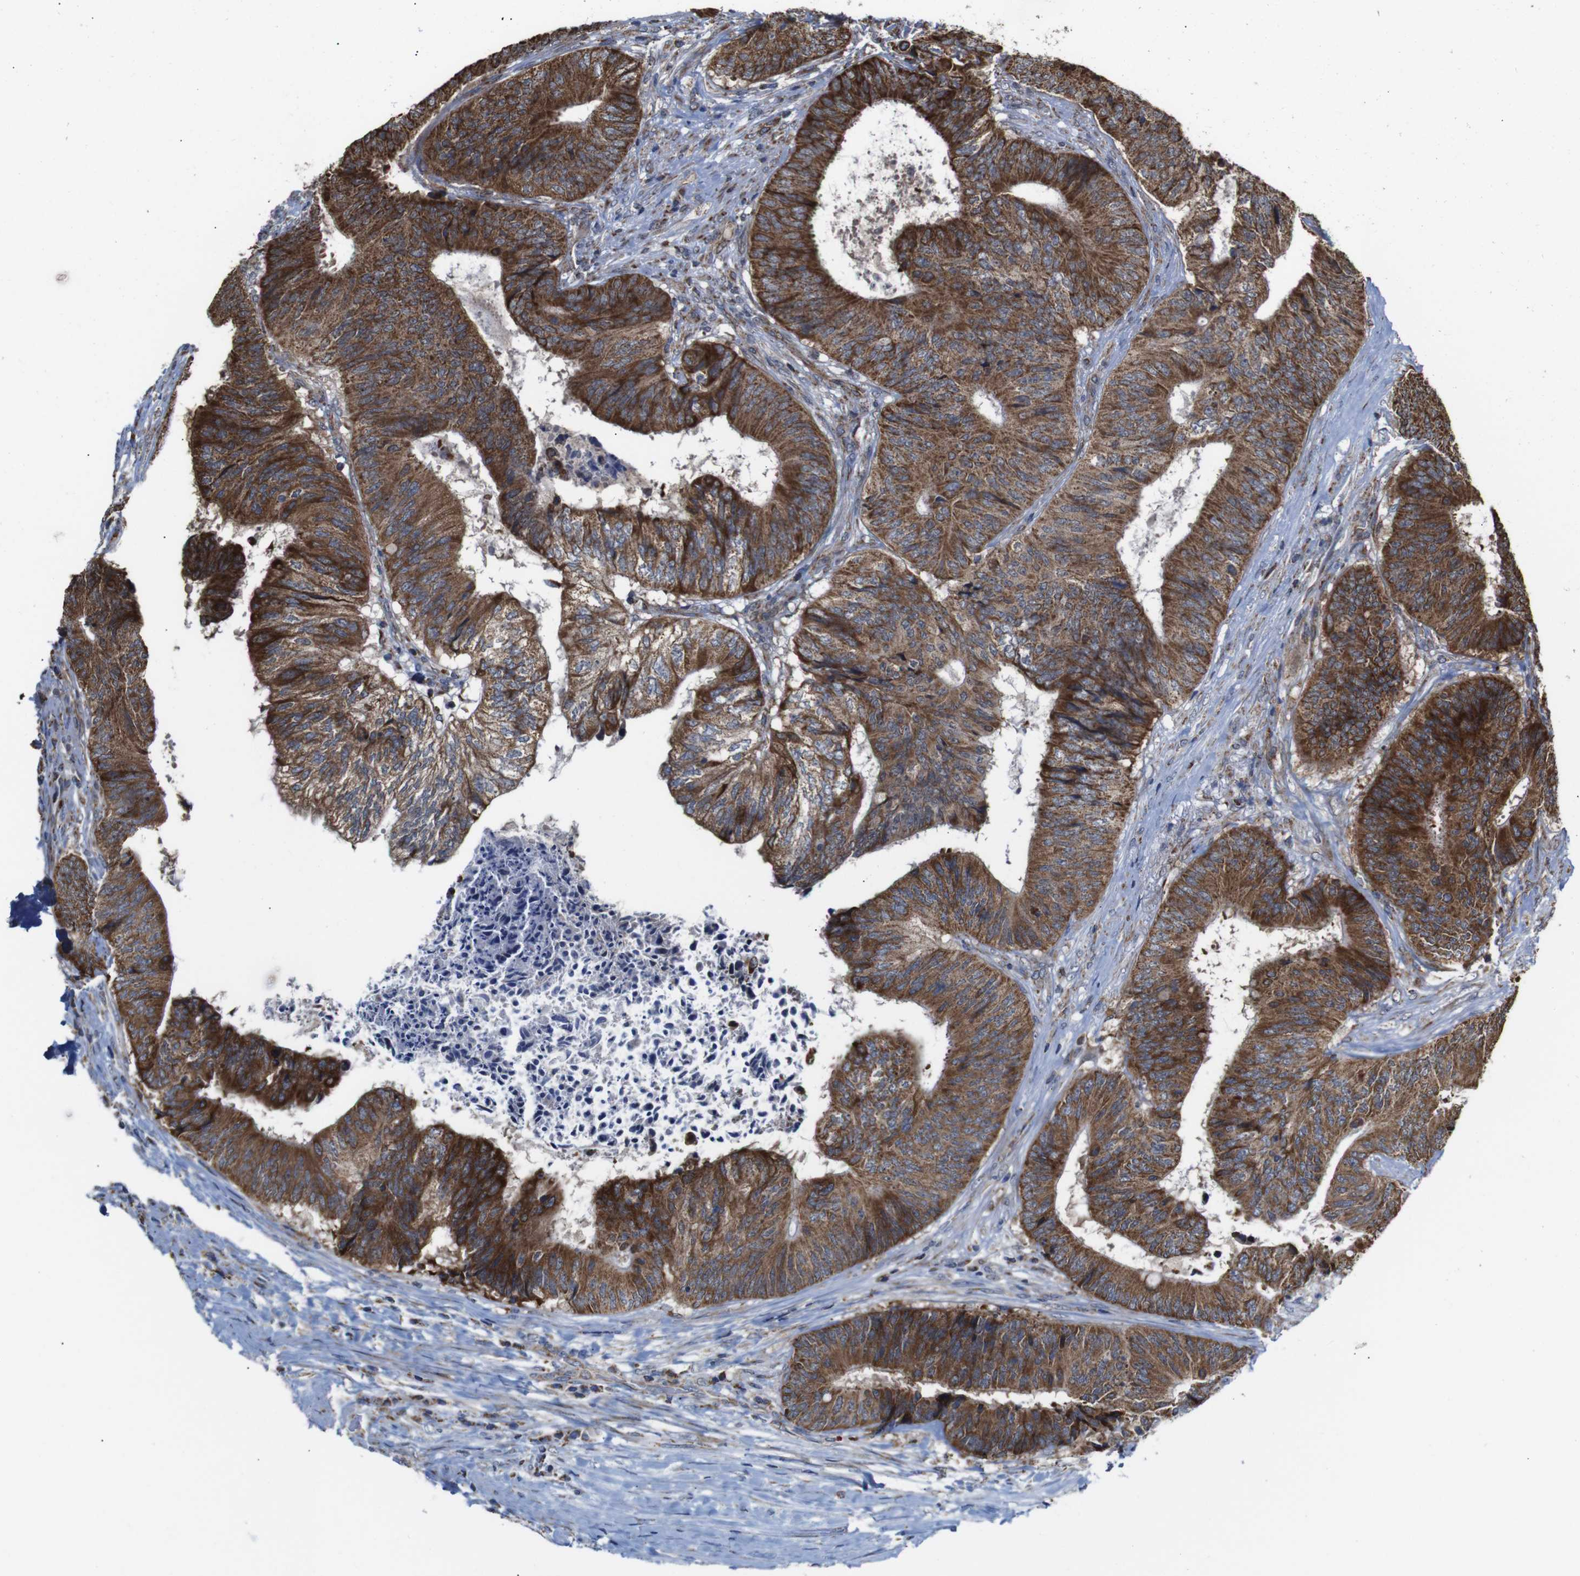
{"staining": {"intensity": "strong", "quantity": ">75%", "location": "cytoplasmic/membranous"}, "tissue": "colorectal cancer", "cell_type": "Tumor cells", "image_type": "cancer", "snomed": [{"axis": "morphology", "description": "Adenocarcinoma, NOS"}, {"axis": "topography", "description": "Rectum"}], "caption": "DAB (3,3'-diaminobenzidine) immunohistochemical staining of human colorectal cancer reveals strong cytoplasmic/membranous protein staining in approximately >75% of tumor cells.", "gene": "C17orf80", "patient": {"sex": "male", "age": 72}}